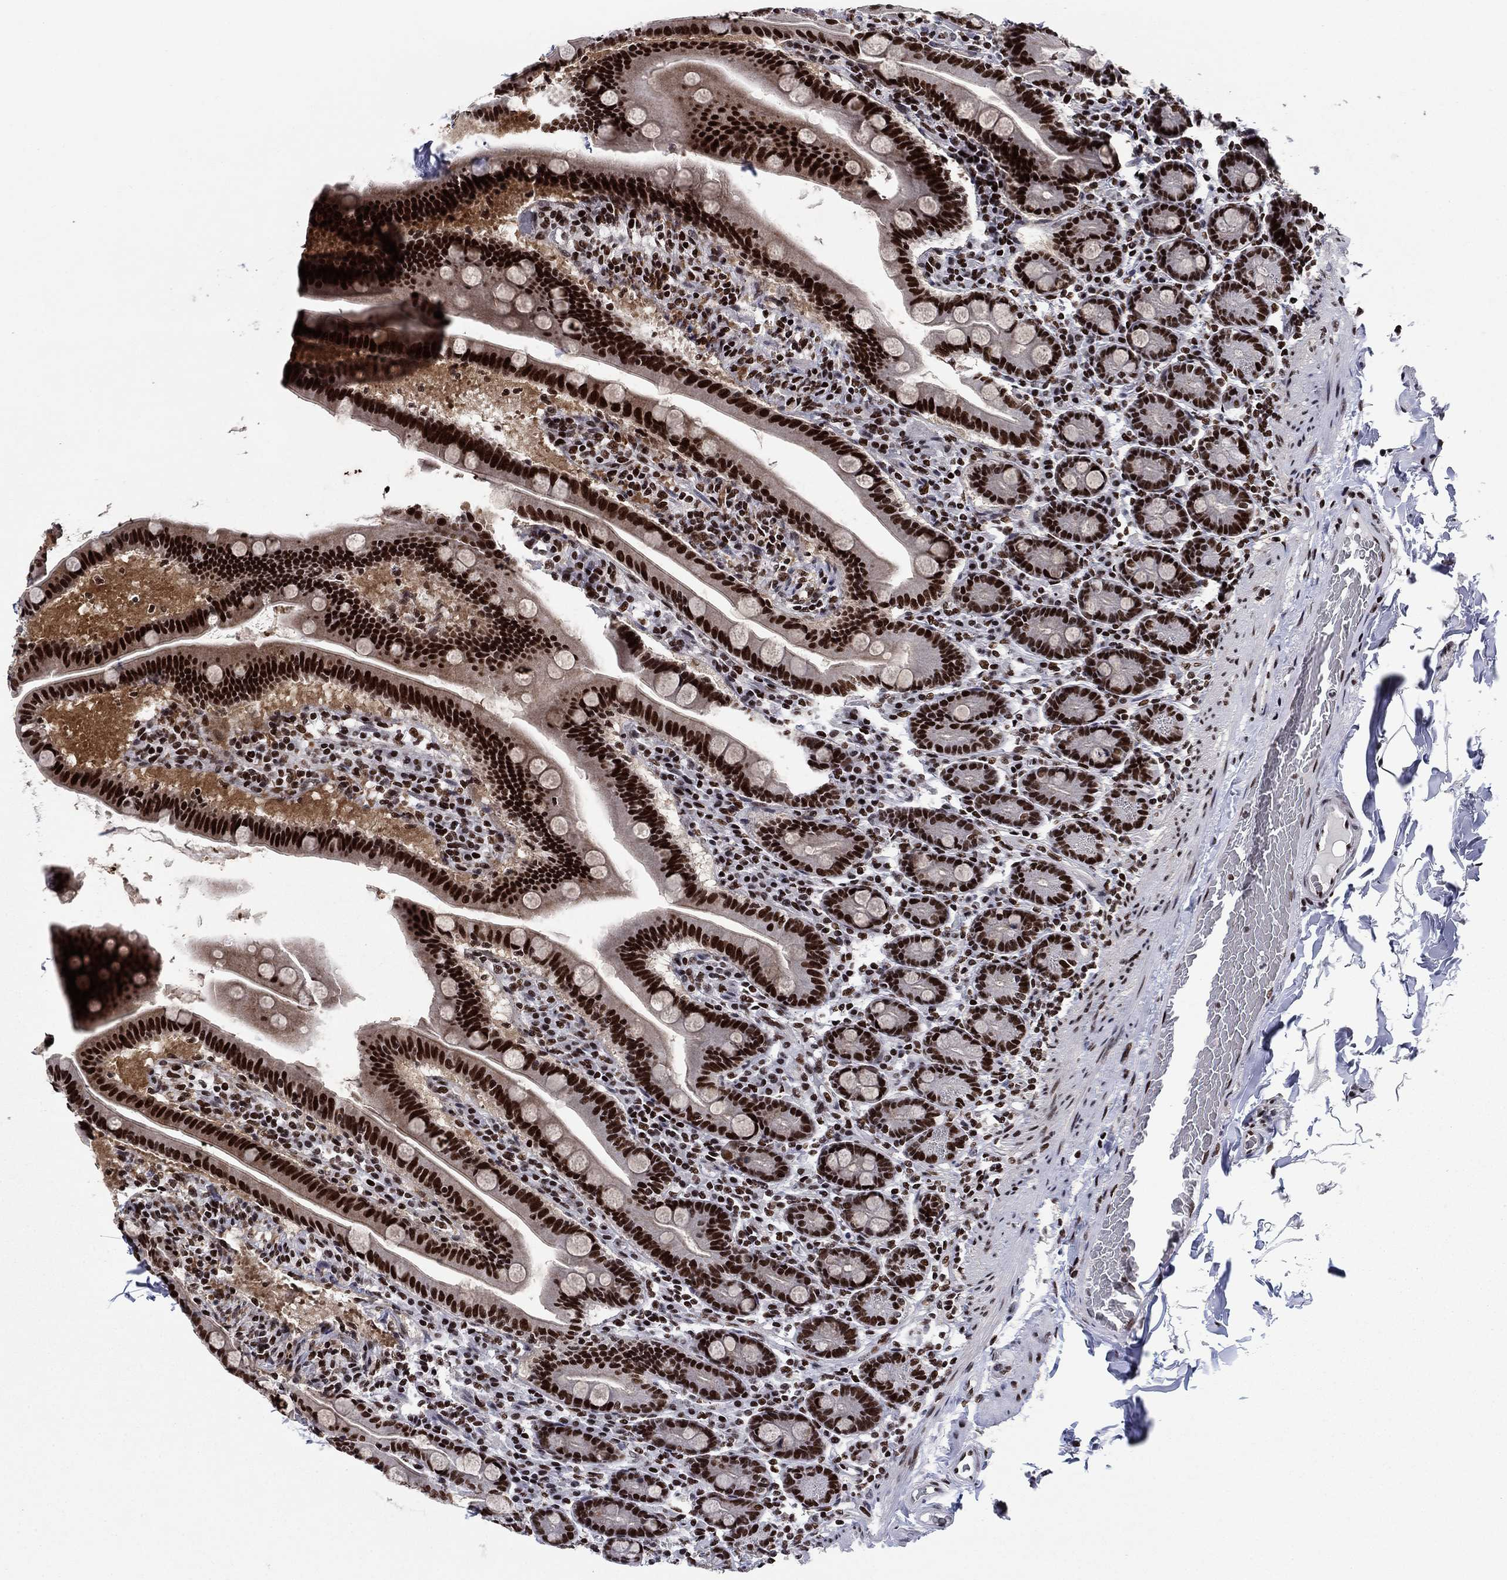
{"staining": {"intensity": "strong", "quantity": ">75%", "location": "nuclear"}, "tissue": "small intestine", "cell_type": "Glandular cells", "image_type": "normal", "snomed": [{"axis": "morphology", "description": "Normal tissue, NOS"}, {"axis": "topography", "description": "Small intestine"}], "caption": "Immunohistochemistry staining of normal small intestine, which shows high levels of strong nuclear positivity in approximately >75% of glandular cells indicating strong nuclear protein staining. The staining was performed using DAB (3,3'-diaminobenzidine) (brown) for protein detection and nuclei were counterstained in hematoxylin (blue).", "gene": "RPRD1B", "patient": {"sex": "male", "age": 66}}